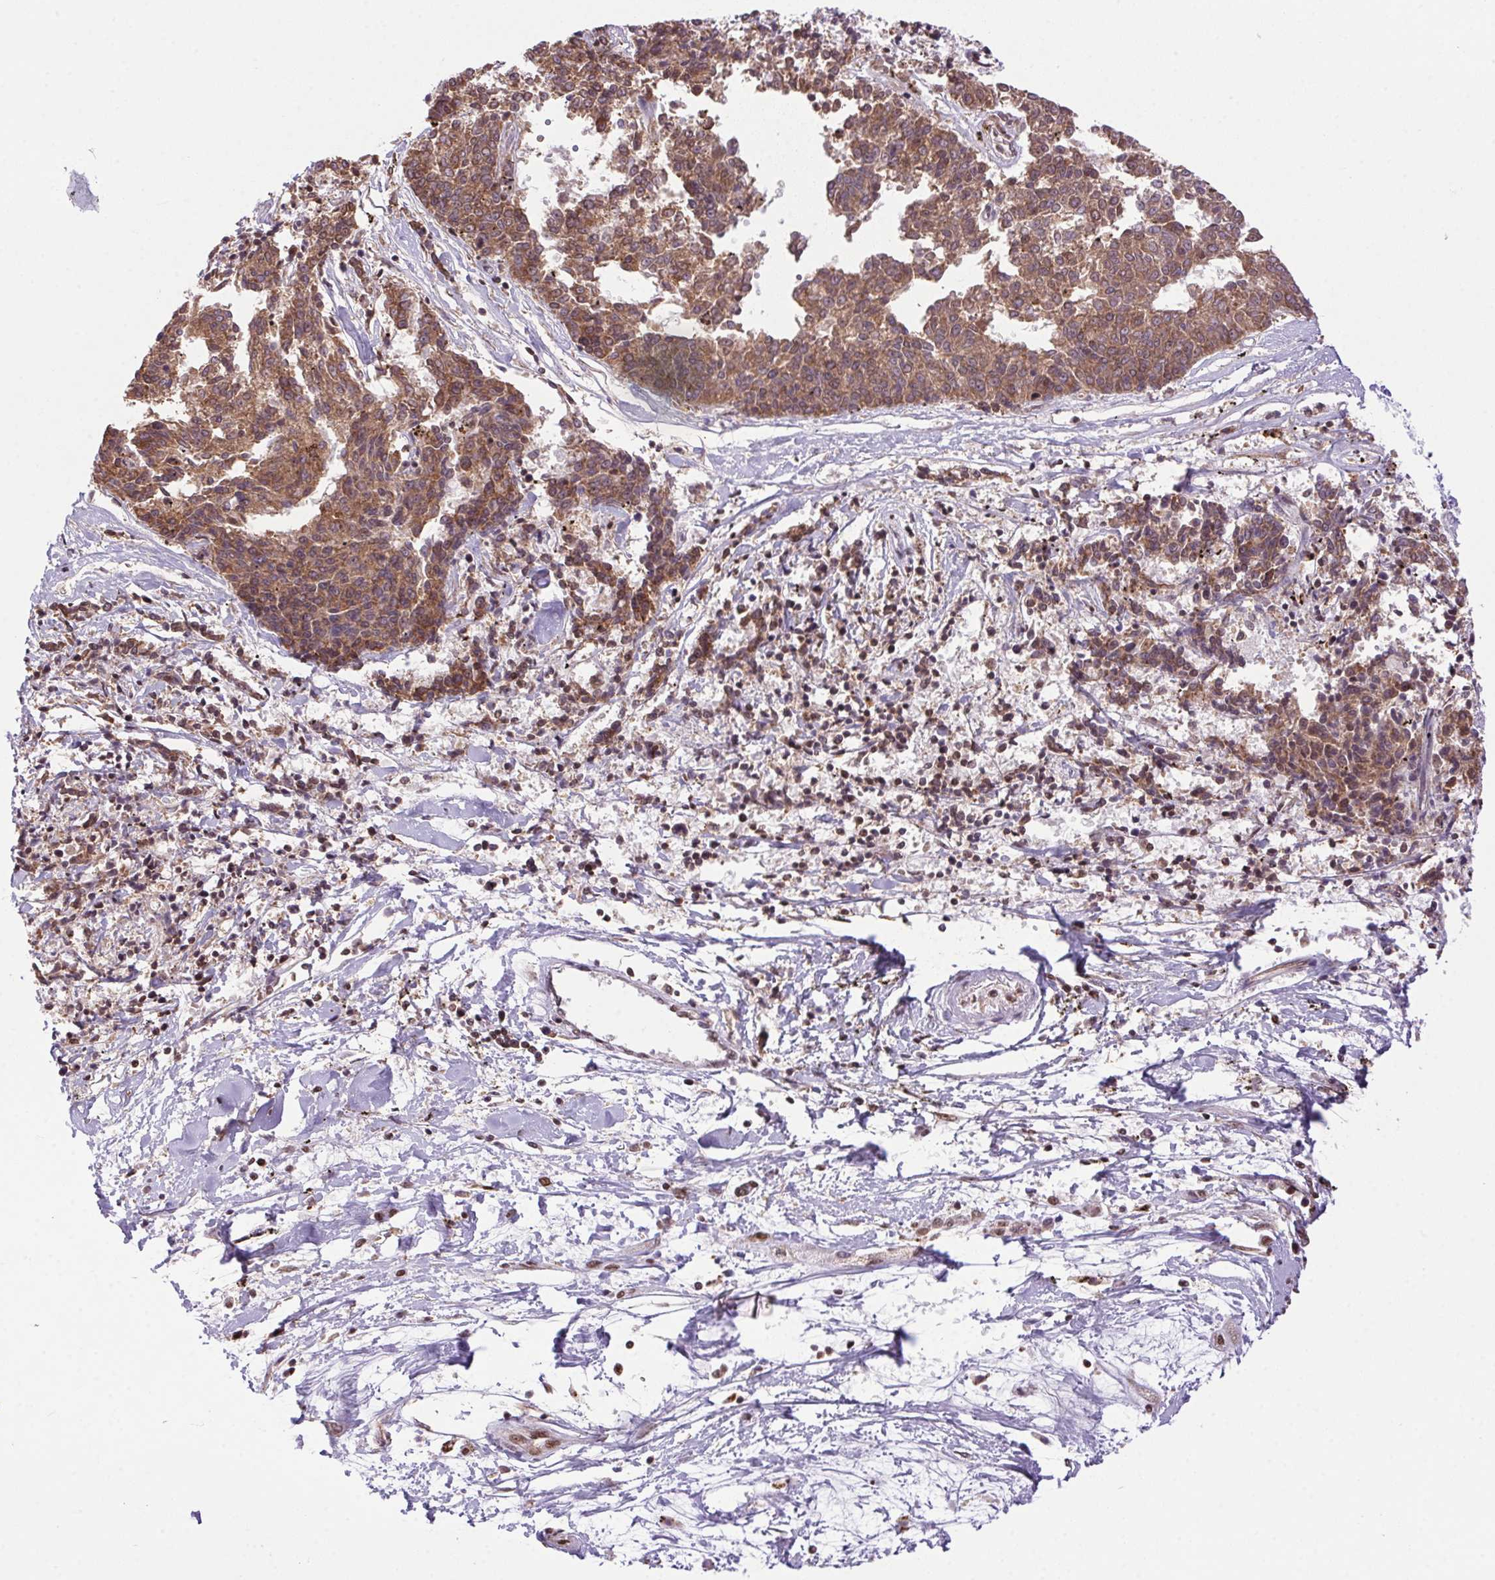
{"staining": {"intensity": "moderate", "quantity": ">75%", "location": "cytoplasmic/membranous,nuclear"}, "tissue": "melanoma", "cell_type": "Tumor cells", "image_type": "cancer", "snomed": [{"axis": "morphology", "description": "Malignant melanoma, NOS"}, {"axis": "topography", "description": "Skin"}], "caption": "Brown immunohistochemical staining in human malignant melanoma demonstrates moderate cytoplasmic/membranous and nuclear positivity in approximately >75% of tumor cells. (IHC, brightfield microscopy, high magnification).", "gene": "ZNF207", "patient": {"sex": "female", "age": 72}}